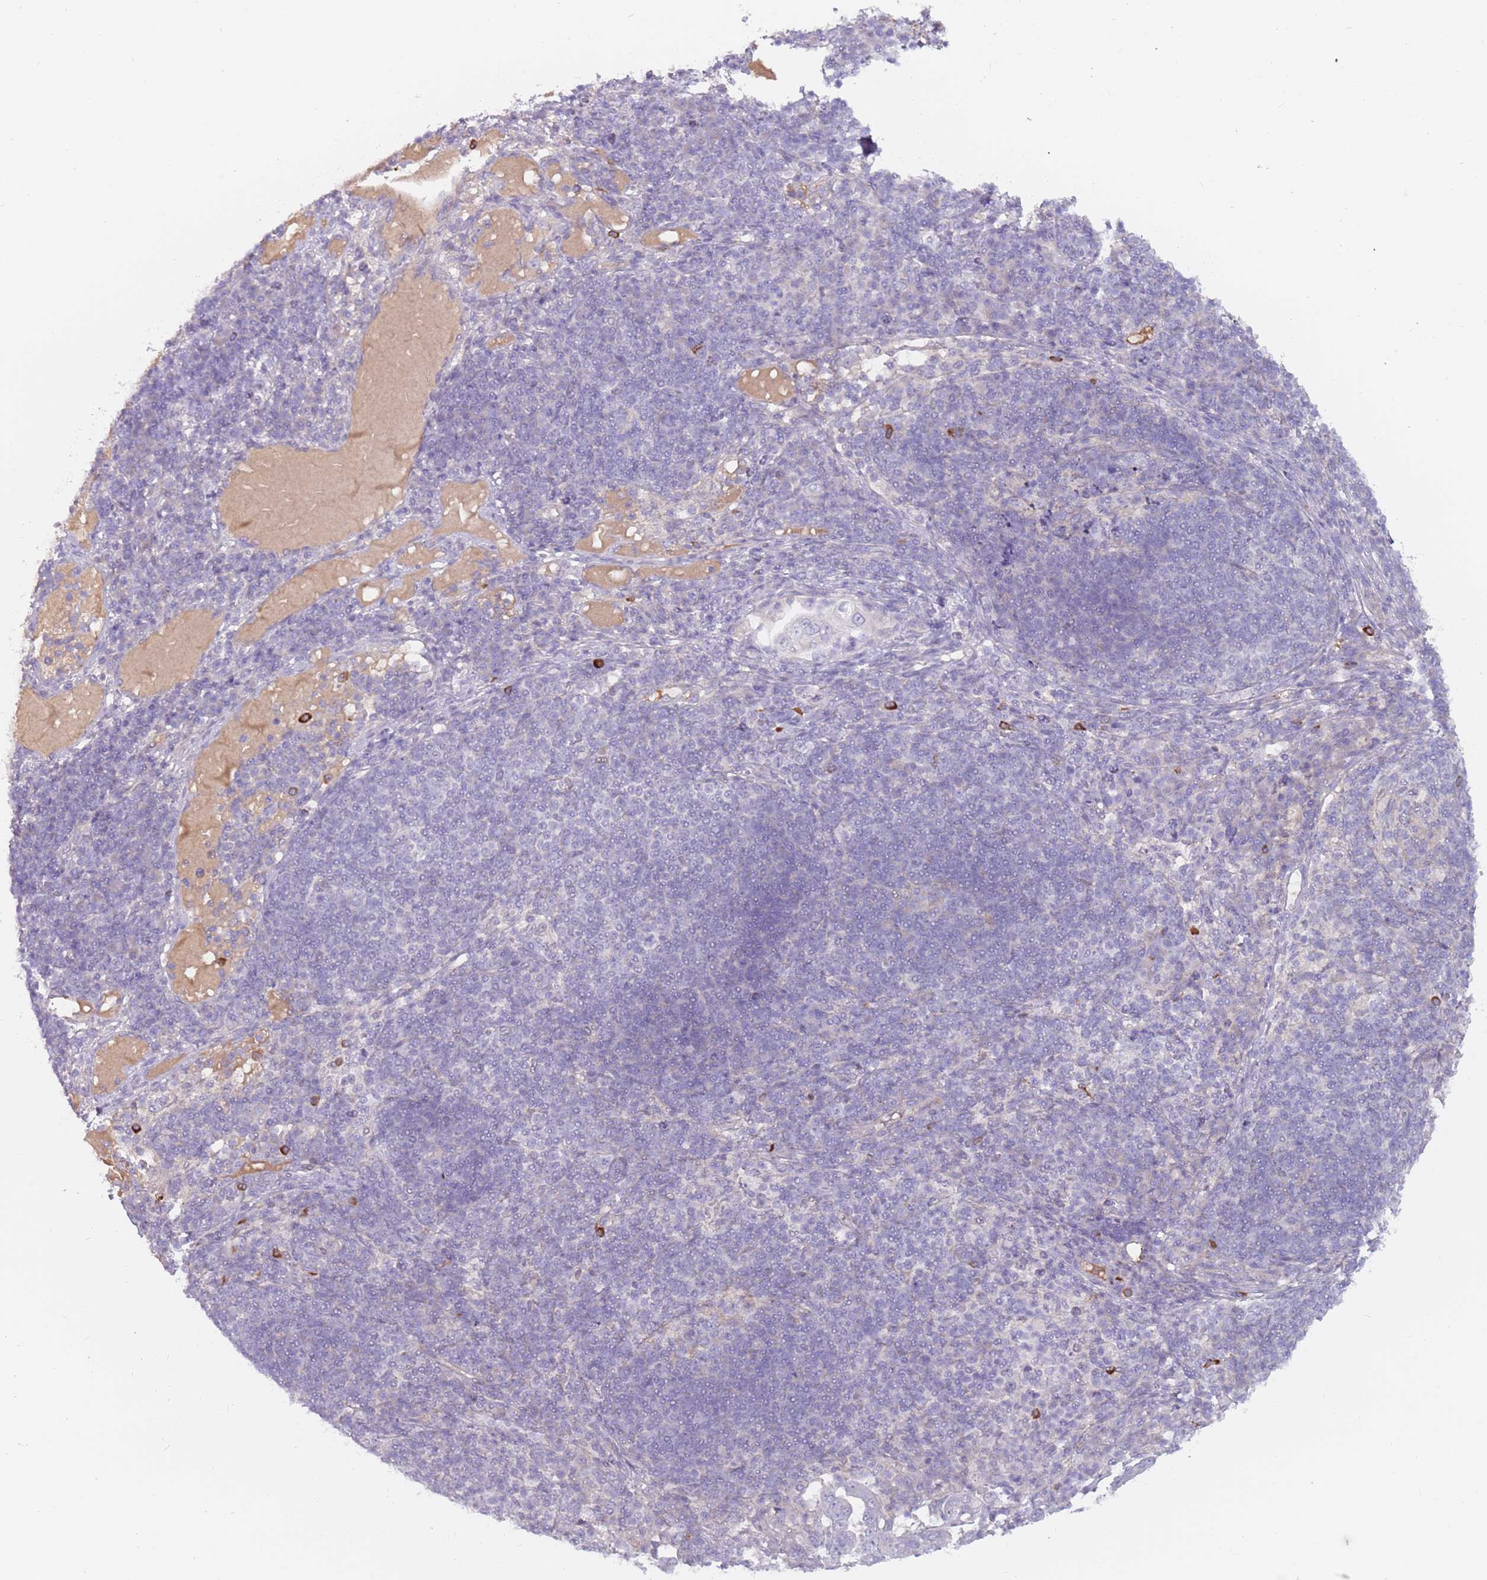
{"staining": {"intensity": "negative", "quantity": "none", "location": "none"}, "tissue": "pancreatic cancer", "cell_type": "Tumor cells", "image_type": "cancer", "snomed": [{"axis": "morphology", "description": "Normal tissue, NOS"}, {"axis": "morphology", "description": "Adenocarcinoma, NOS"}, {"axis": "topography", "description": "Lymph node"}, {"axis": "topography", "description": "Pancreas"}], "caption": "This is an immunohistochemistry histopathology image of pancreatic adenocarcinoma. There is no expression in tumor cells.", "gene": "DDX4", "patient": {"sex": "female", "age": 67}}